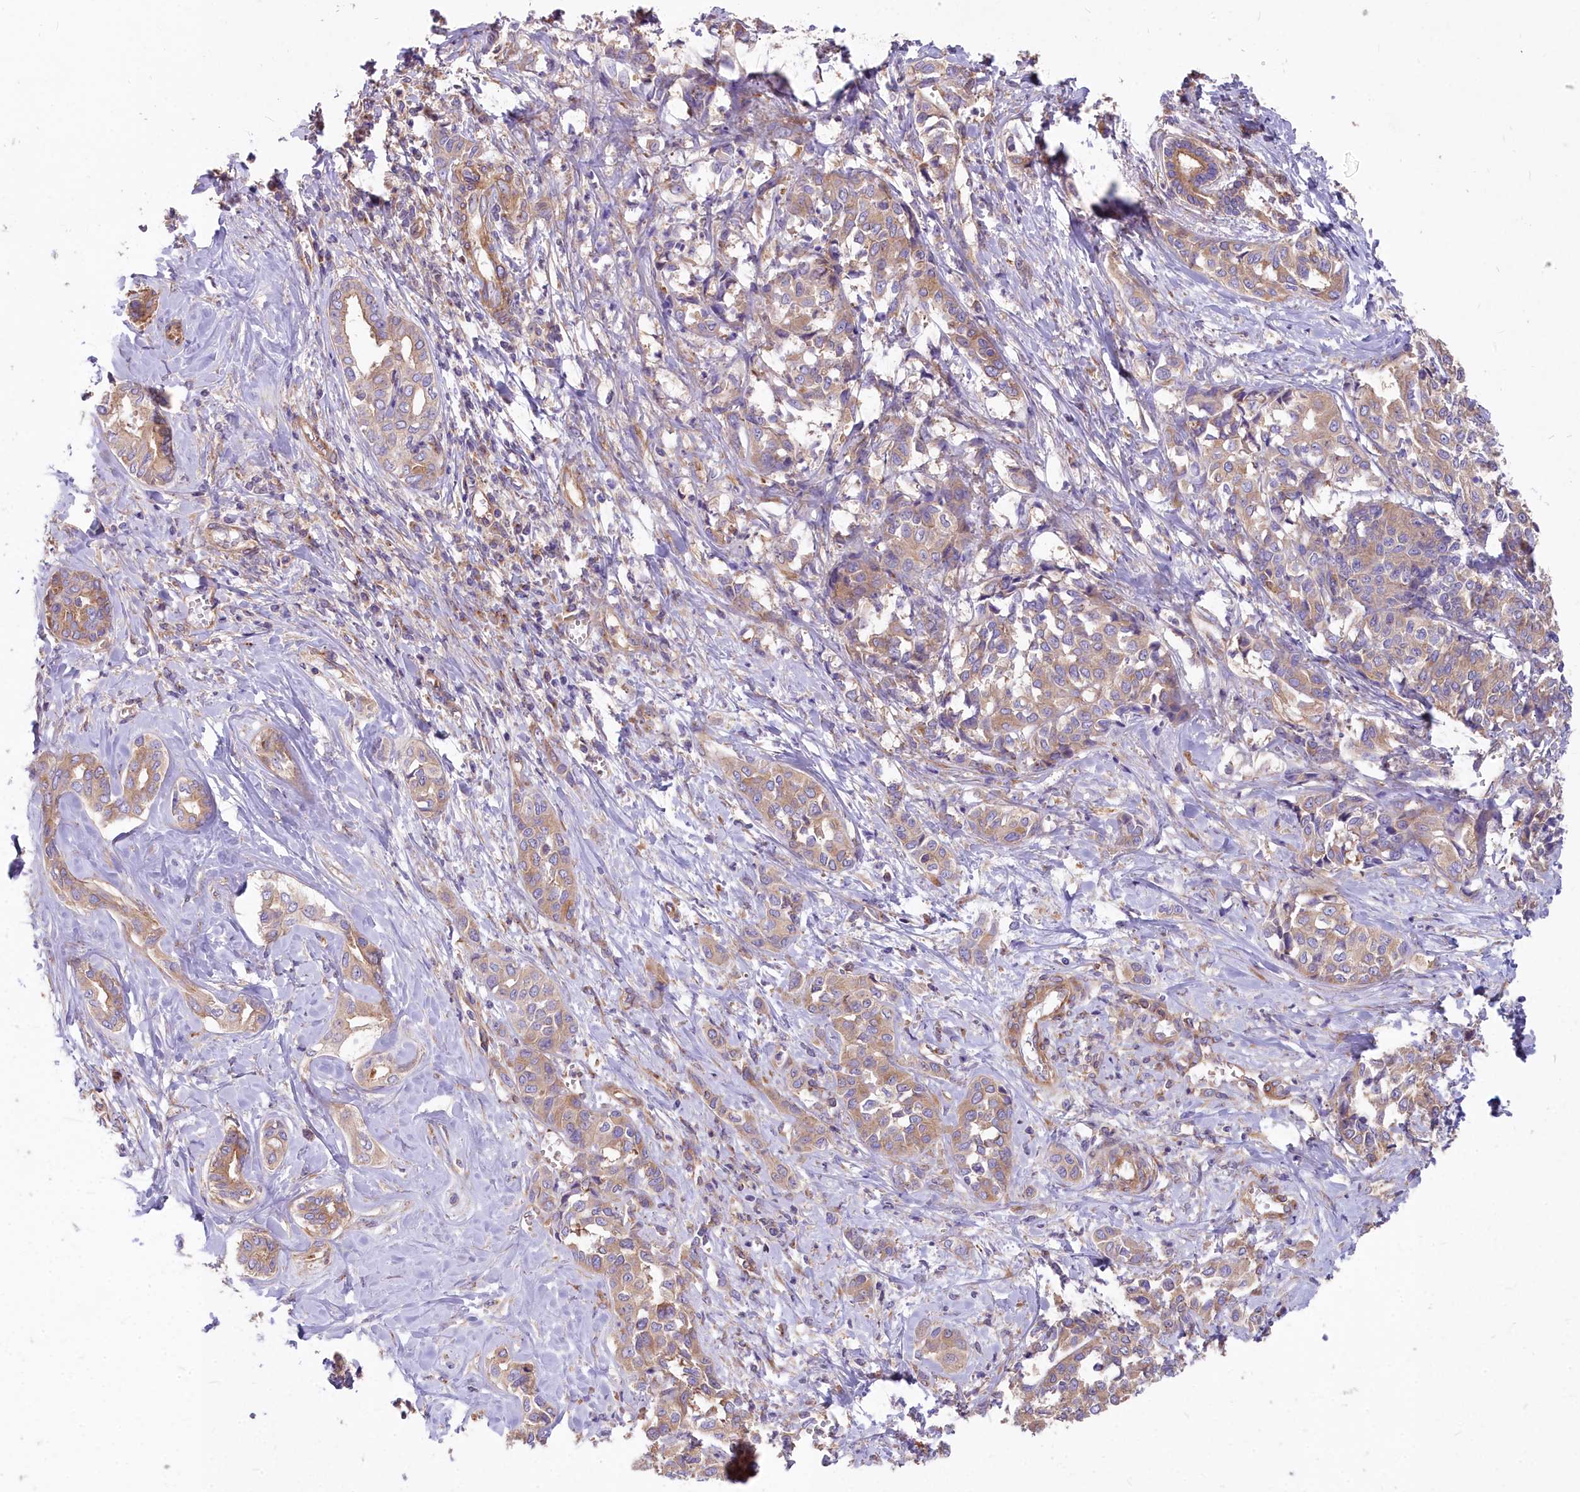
{"staining": {"intensity": "moderate", "quantity": ">75%", "location": "cytoplasmic/membranous"}, "tissue": "liver cancer", "cell_type": "Tumor cells", "image_type": "cancer", "snomed": [{"axis": "morphology", "description": "Cholangiocarcinoma"}, {"axis": "topography", "description": "Liver"}], "caption": "Tumor cells exhibit moderate cytoplasmic/membranous staining in approximately >75% of cells in liver cancer.", "gene": "DCTN3", "patient": {"sex": "female", "age": 77}}